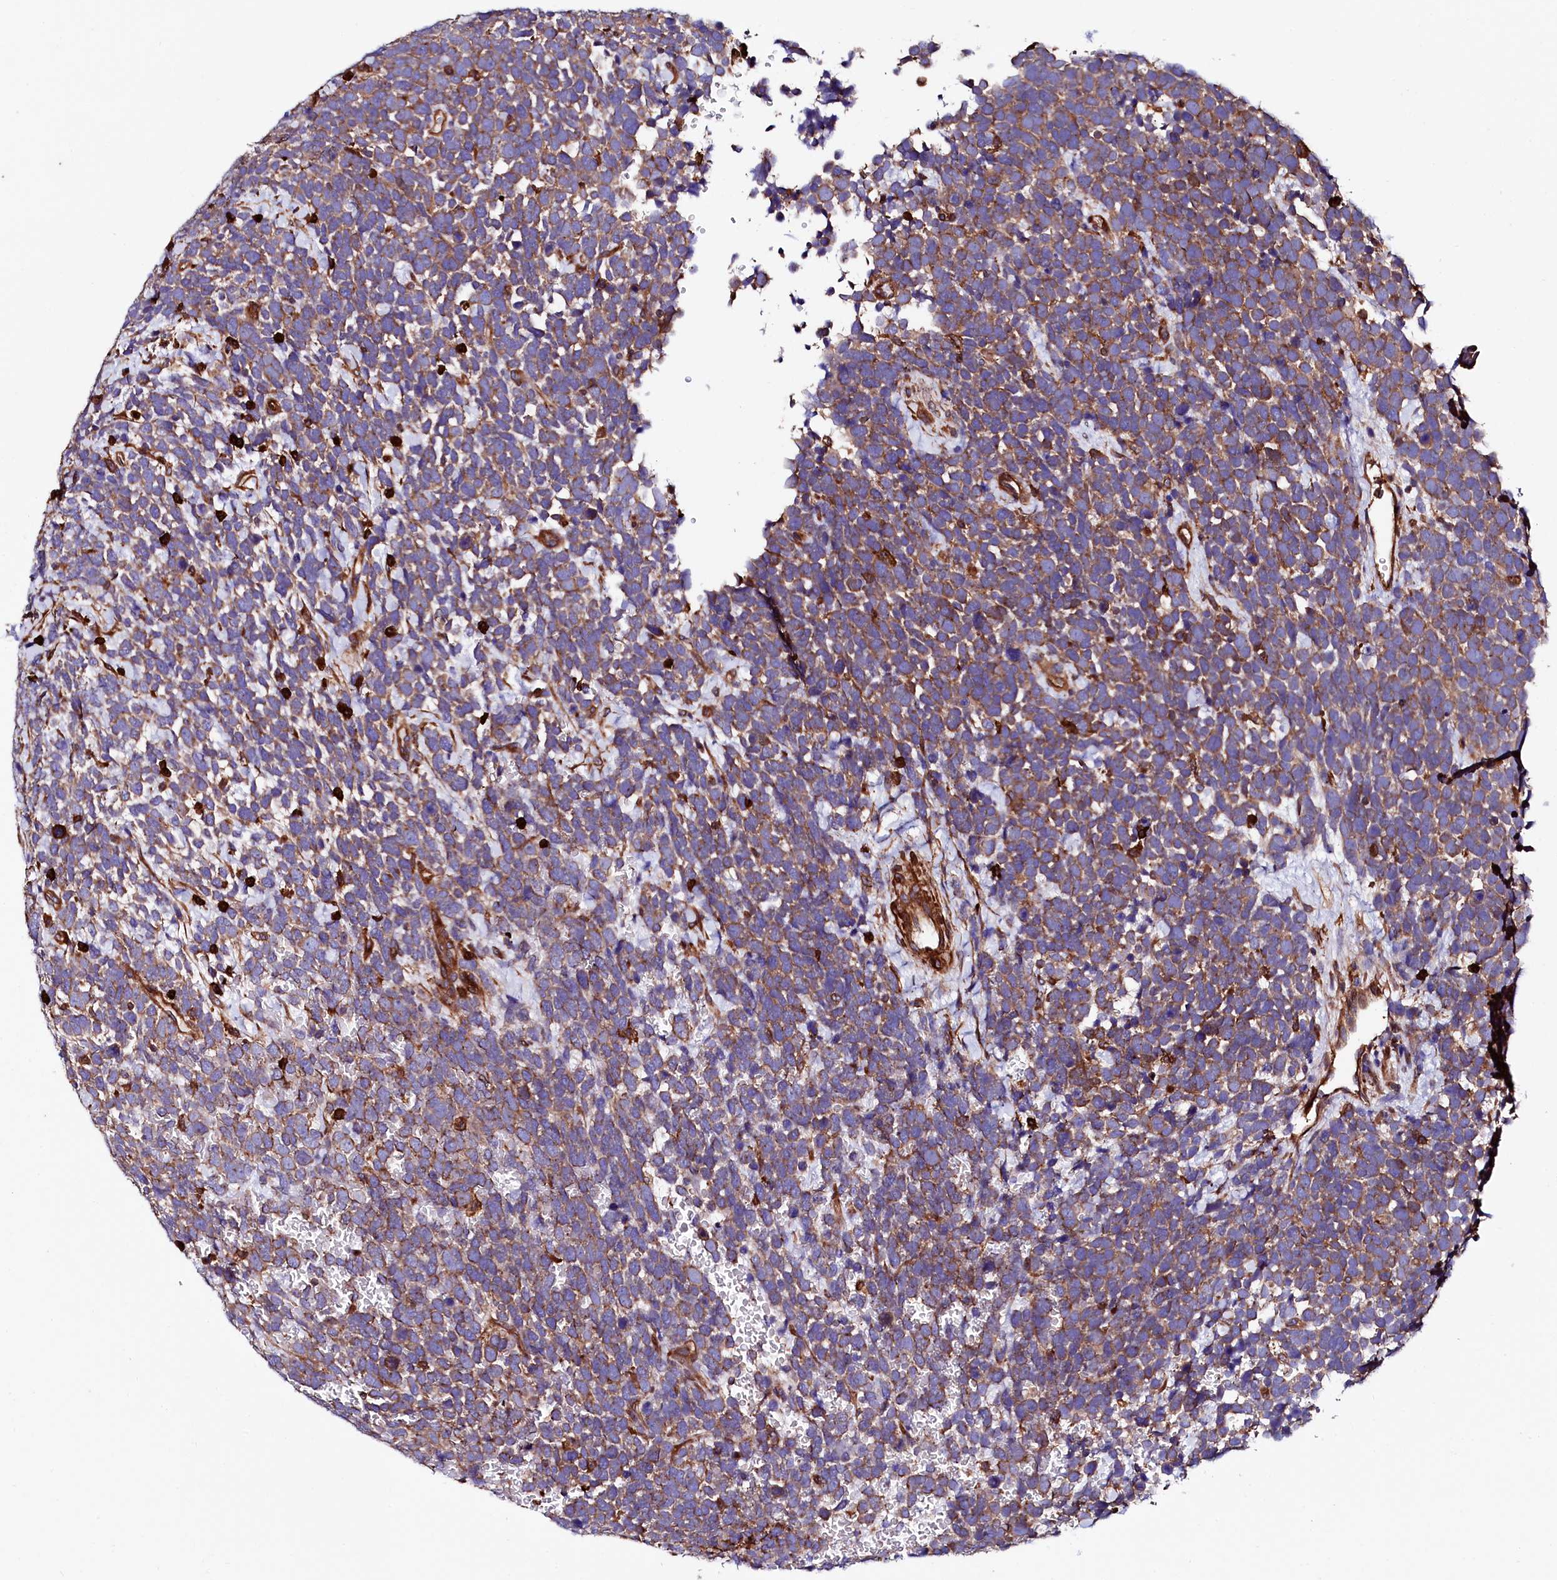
{"staining": {"intensity": "moderate", "quantity": ">75%", "location": "cytoplasmic/membranous"}, "tissue": "urothelial cancer", "cell_type": "Tumor cells", "image_type": "cancer", "snomed": [{"axis": "morphology", "description": "Urothelial carcinoma, High grade"}, {"axis": "topography", "description": "Urinary bladder"}], "caption": "A photomicrograph showing moderate cytoplasmic/membranous staining in about >75% of tumor cells in urothelial cancer, as visualized by brown immunohistochemical staining.", "gene": "STAMBPL1", "patient": {"sex": "female", "age": 82}}